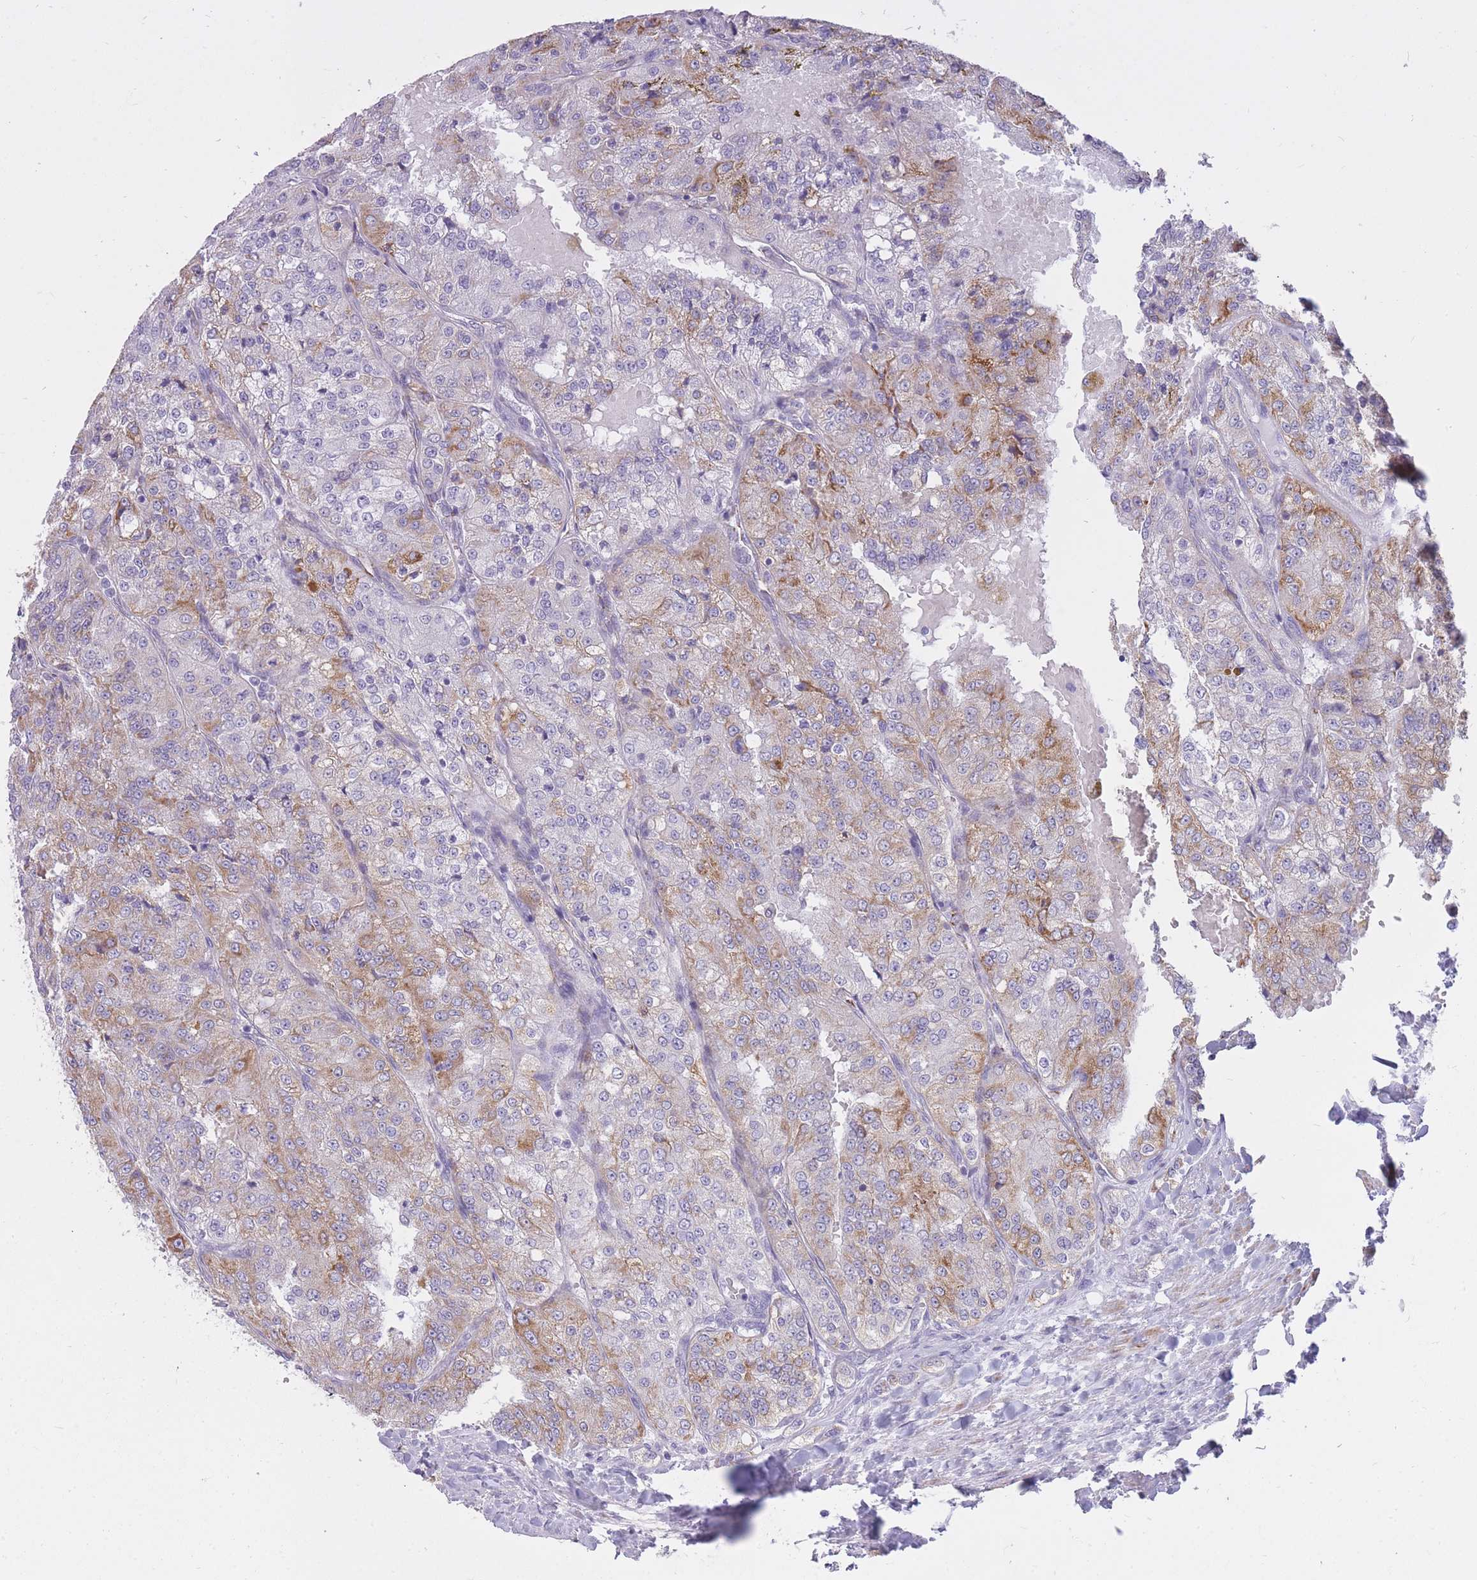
{"staining": {"intensity": "moderate", "quantity": "25%-75%", "location": "cytoplasmic/membranous"}, "tissue": "renal cancer", "cell_type": "Tumor cells", "image_type": "cancer", "snomed": [{"axis": "morphology", "description": "Adenocarcinoma, NOS"}, {"axis": "topography", "description": "Kidney"}], "caption": "The histopathology image demonstrates a brown stain indicating the presence of a protein in the cytoplasmic/membranous of tumor cells in adenocarcinoma (renal).", "gene": "RNF170", "patient": {"sex": "female", "age": 63}}